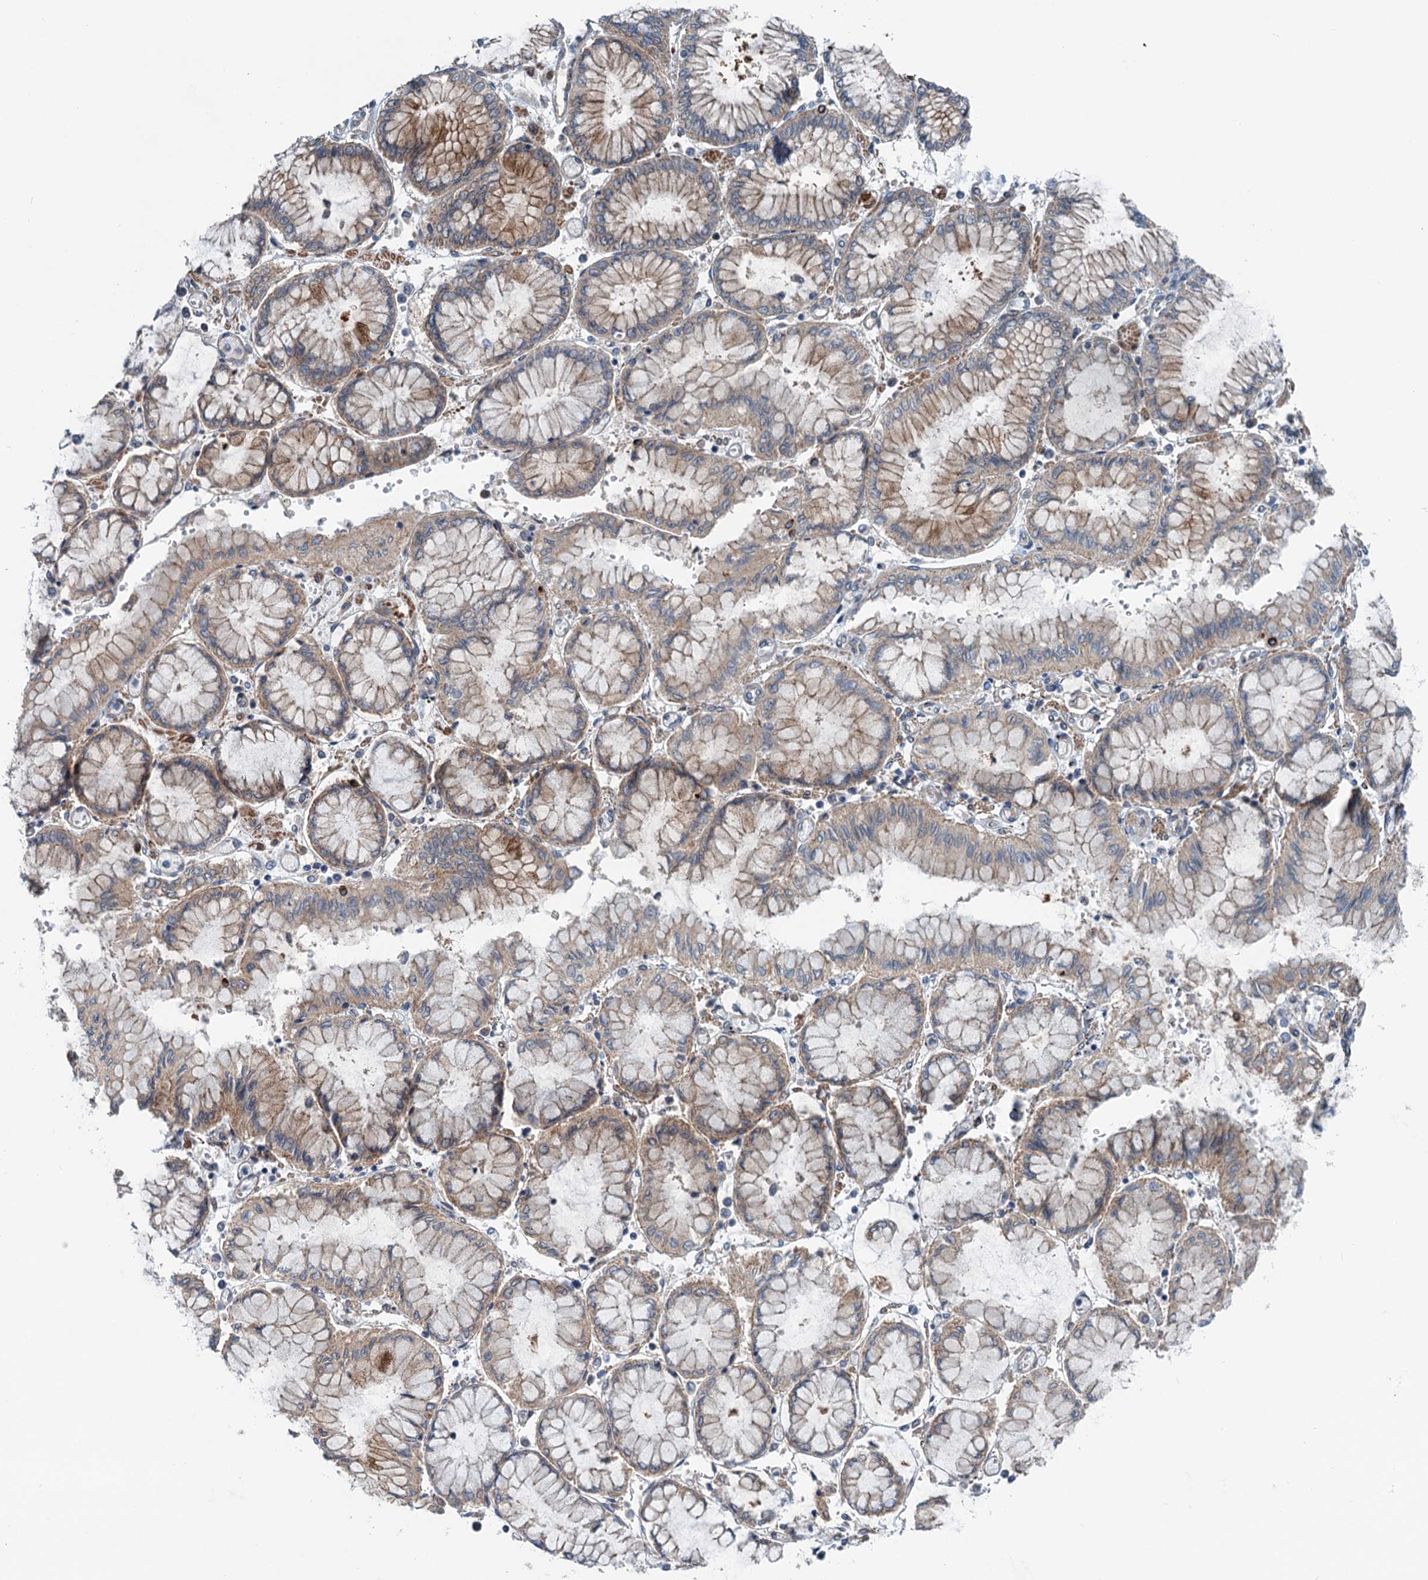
{"staining": {"intensity": "weak", "quantity": ">75%", "location": "cytoplasmic/membranous"}, "tissue": "stomach cancer", "cell_type": "Tumor cells", "image_type": "cancer", "snomed": [{"axis": "morphology", "description": "Adenocarcinoma, NOS"}, {"axis": "topography", "description": "Stomach"}], "caption": "This is a photomicrograph of immunohistochemistry (IHC) staining of adenocarcinoma (stomach), which shows weak expression in the cytoplasmic/membranous of tumor cells.", "gene": "DYNC2I2", "patient": {"sex": "male", "age": 76}}